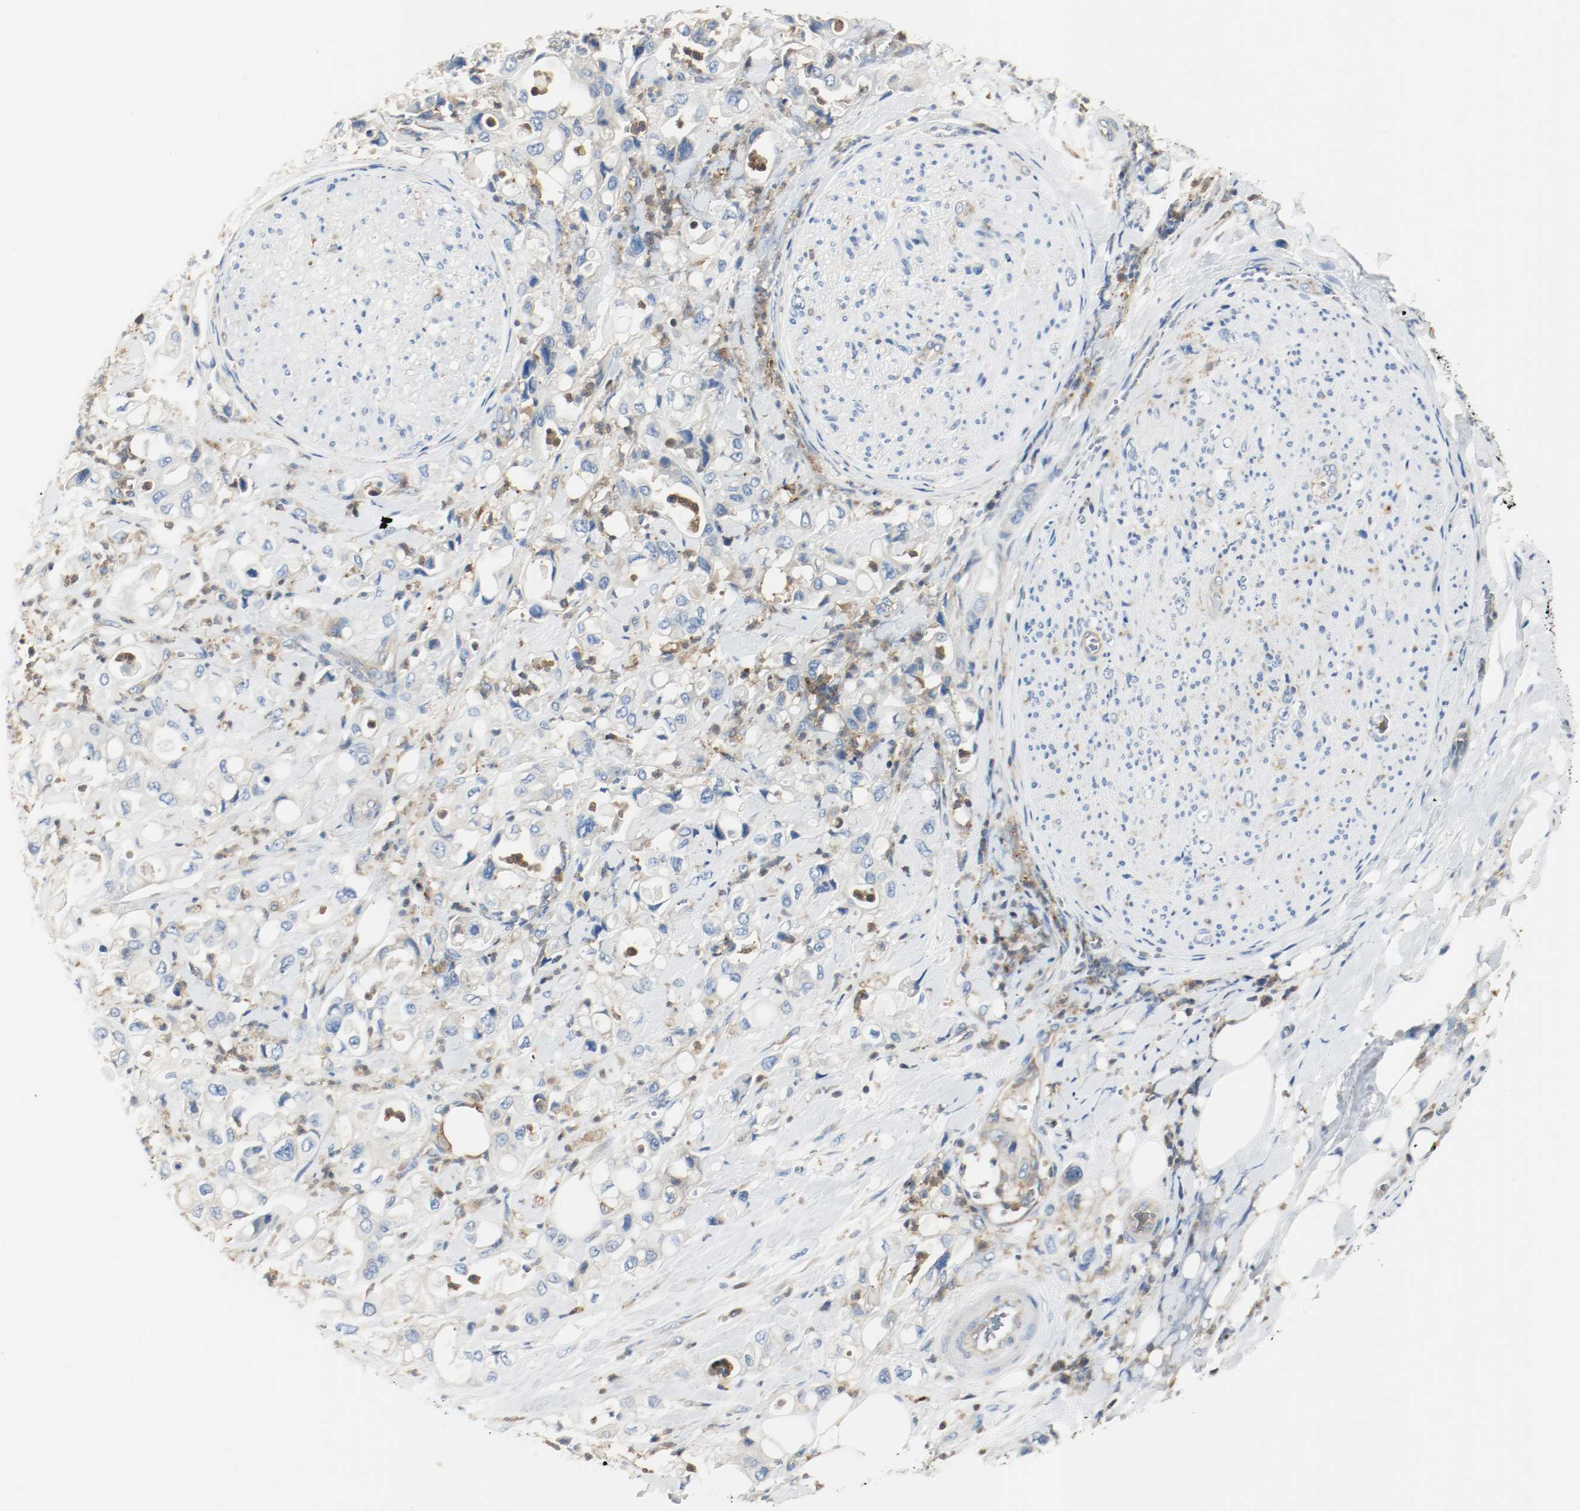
{"staining": {"intensity": "weak", "quantity": "25%-75%", "location": "cytoplasmic/membranous"}, "tissue": "pancreatic cancer", "cell_type": "Tumor cells", "image_type": "cancer", "snomed": [{"axis": "morphology", "description": "Adenocarcinoma, NOS"}, {"axis": "topography", "description": "Pancreas"}], "caption": "Human pancreatic cancer stained with a brown dye demonstrates weak cytoplasmic/membranous positive positivity in approximately 25%-75% of tumor cells.", "gene": "ARPC1B", "patient": {"sex": "male", "age": 70}}